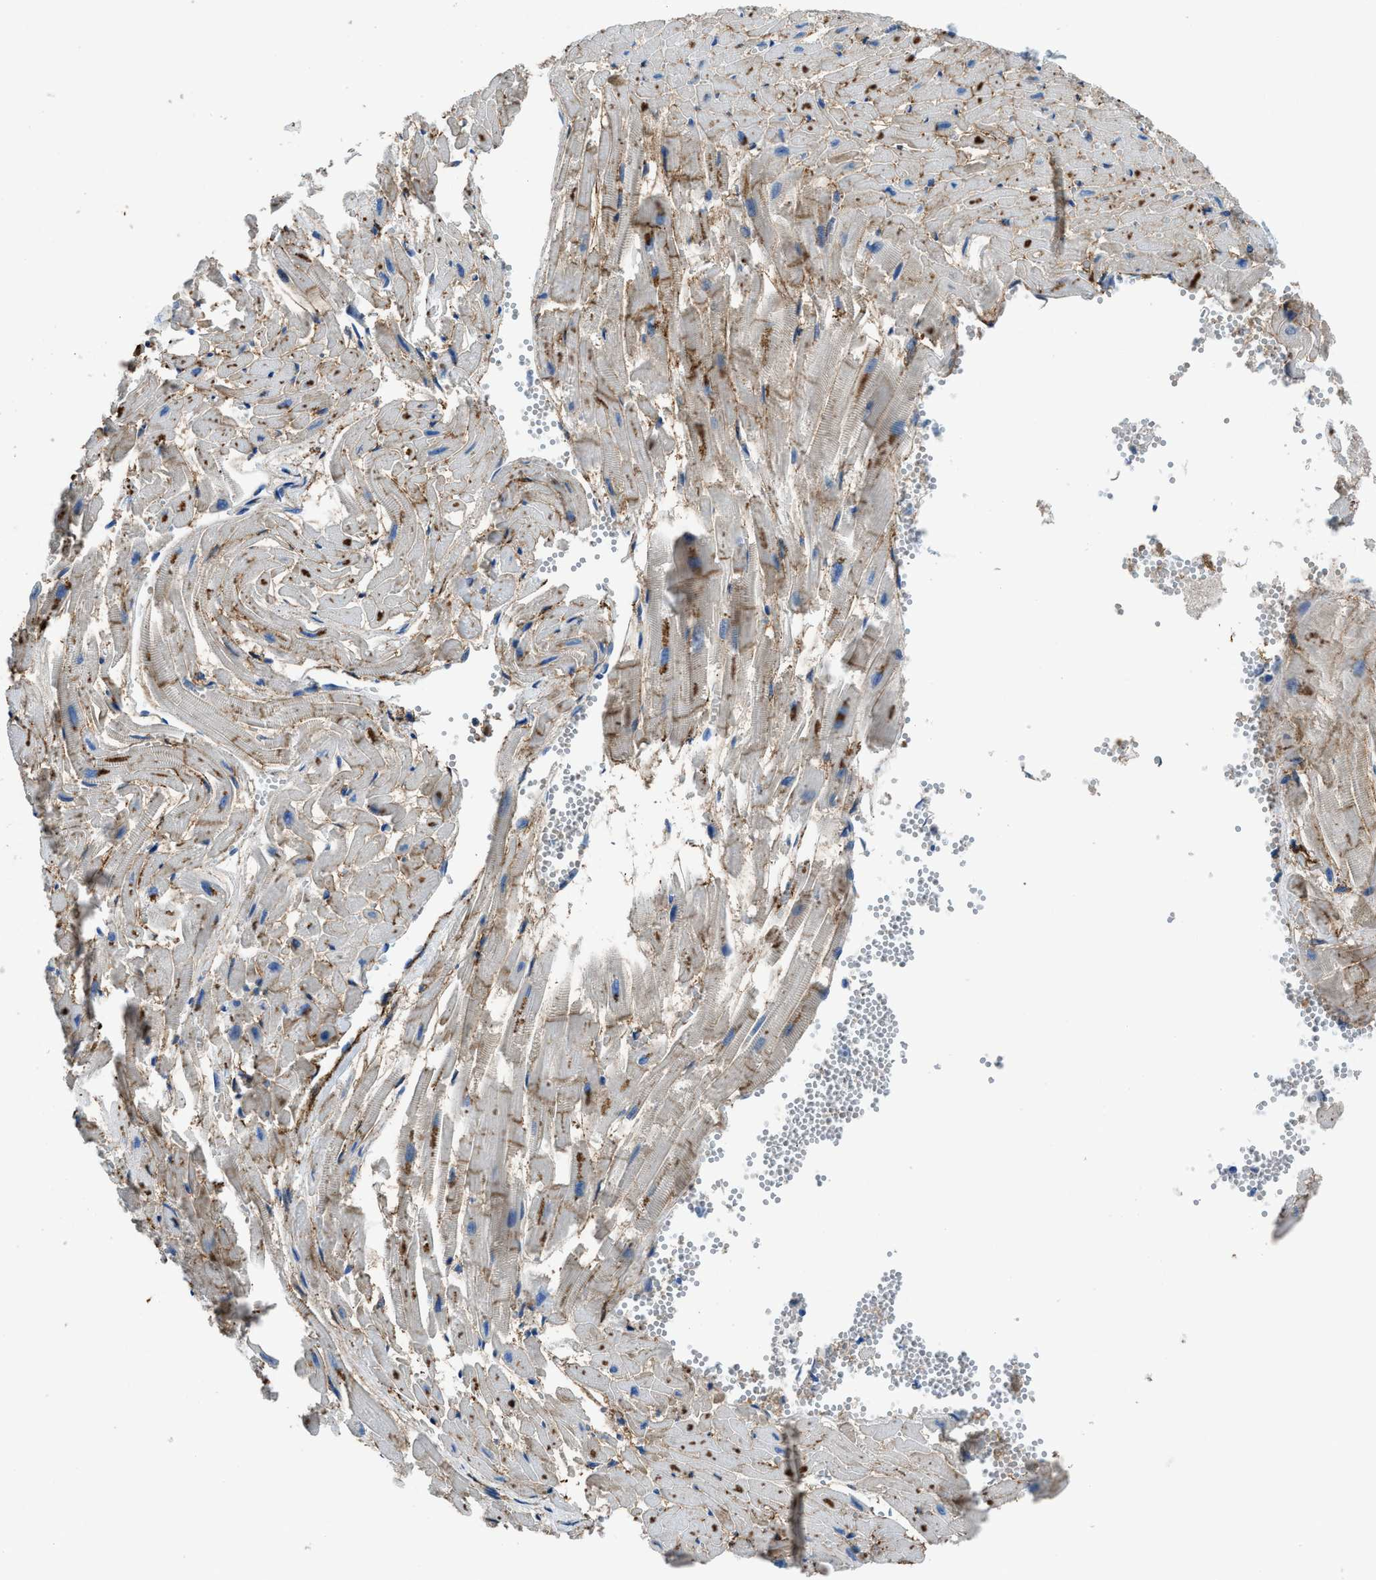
{"staining": {"intensity": "moderate", "quantity": "25%-75%", "location": "cytoplasmic/membranous"}, "tissue": "heart muscle", "cell_type": "Cardiomyocytes", "image_type": "normal", "snomed": [{"axis": "morphology", "description": "Normal tissue, NOS"}, {"axis": "topography", "description": "Heart"}], "caption": "Heart muscle stained for a protein (brown) shows moderate cytoplasmic/membranous positive staining in approximately 25%-75% of cardiomyocytes.", "gene": "PTGFRN", "patient": {"sex": "female", "age": 19}}